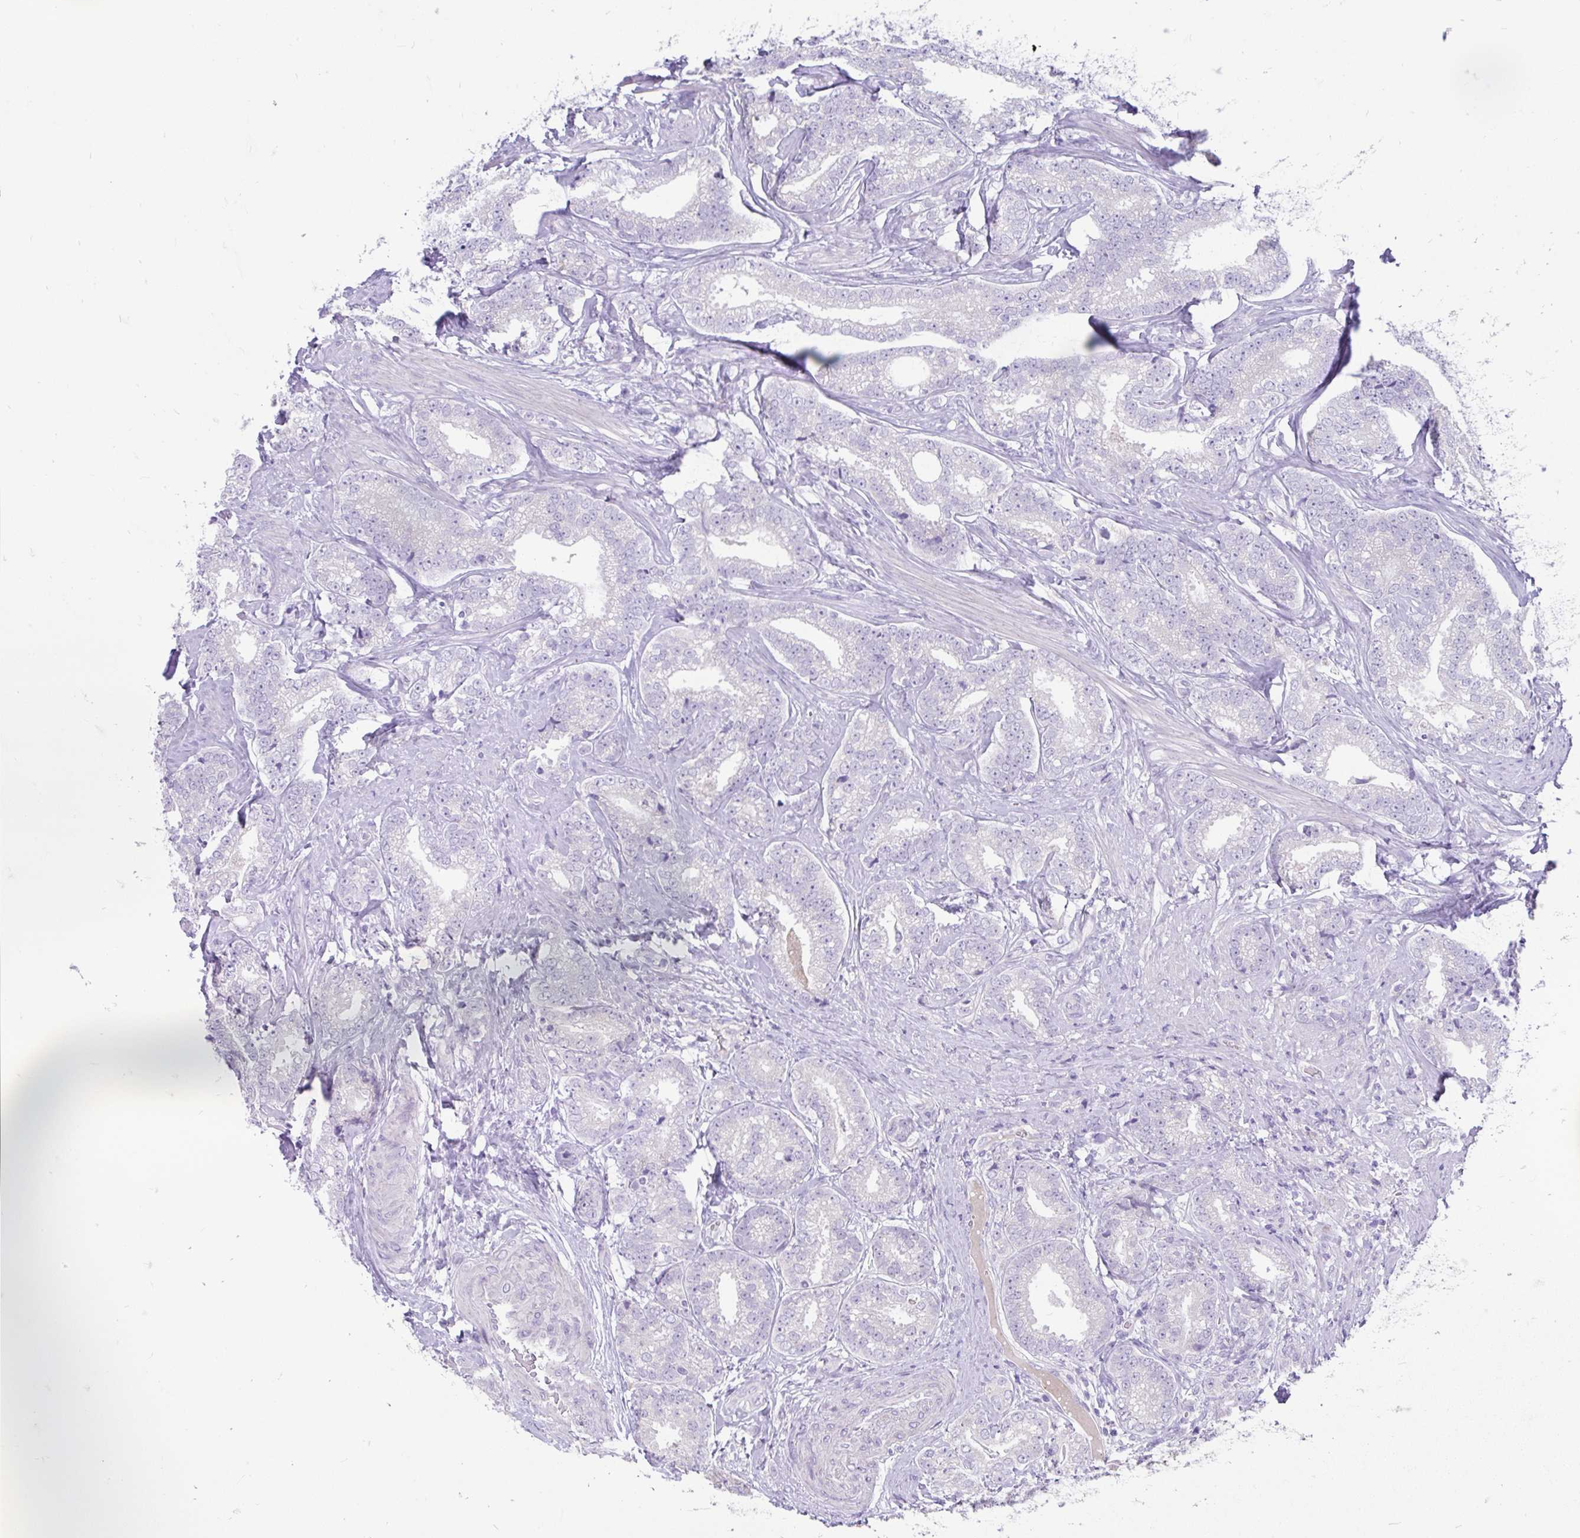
{"staining": {"intensity": "negative", "quantity": "none", "location": "none"}, "tissue": "prostate cancer", "cell_type": "Tumor cells", "image_type": "cancer", "snomed": [{"axis": "morphology", "description": "Adenocarcinoma, Low grade"}, {"axis": "topography", "description": "Prostate"}], "caption": "This is an immunohistochemistry (IHC) micrograph of prostate cancer. There is no expression in tumor cells.", "gene": "CCSAP", "patient": {"sex": "male", "age": 63}}